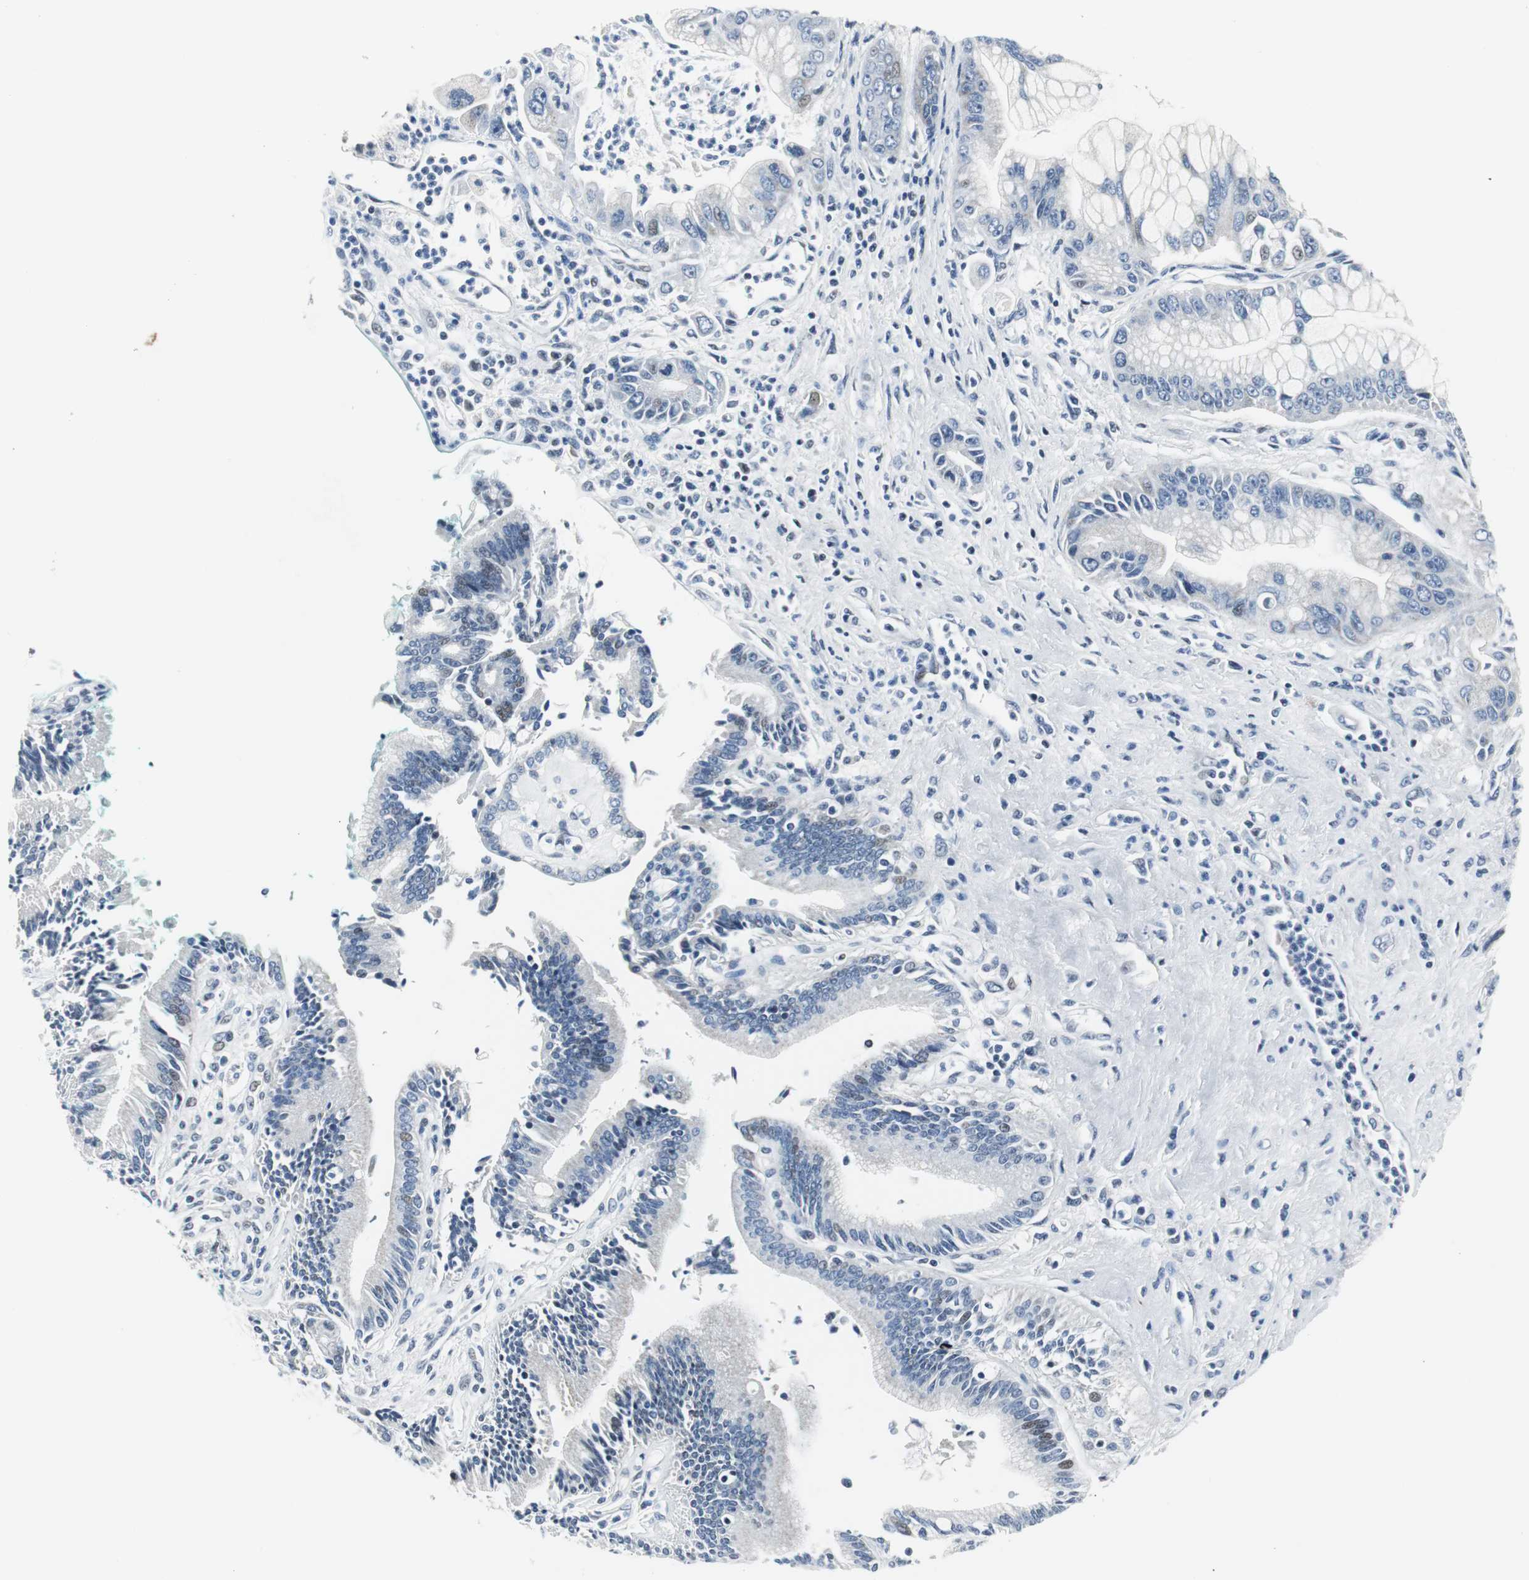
{"staining": {"intensity": "weak", "quantity": "<25%", "location": "nuclear"}, "tissue": "pancreatic cancer", "cell_type": "Tumor cells", "image_type": "cancer", "snomed": [{"axis": "morphology", "description": "Adenocarcinoma, NOS"}, {"axis": "topography", "description": "Pancreas"}], "caption": "An immunohistochemistry photomicrograph of adenocarcinoma (pancreatic) is shown. There is no staining in tumor cells of adenocarcinoma (pancreatic).", "gene": "MTA1", "patient": {"sex": "male", "age": 59}}